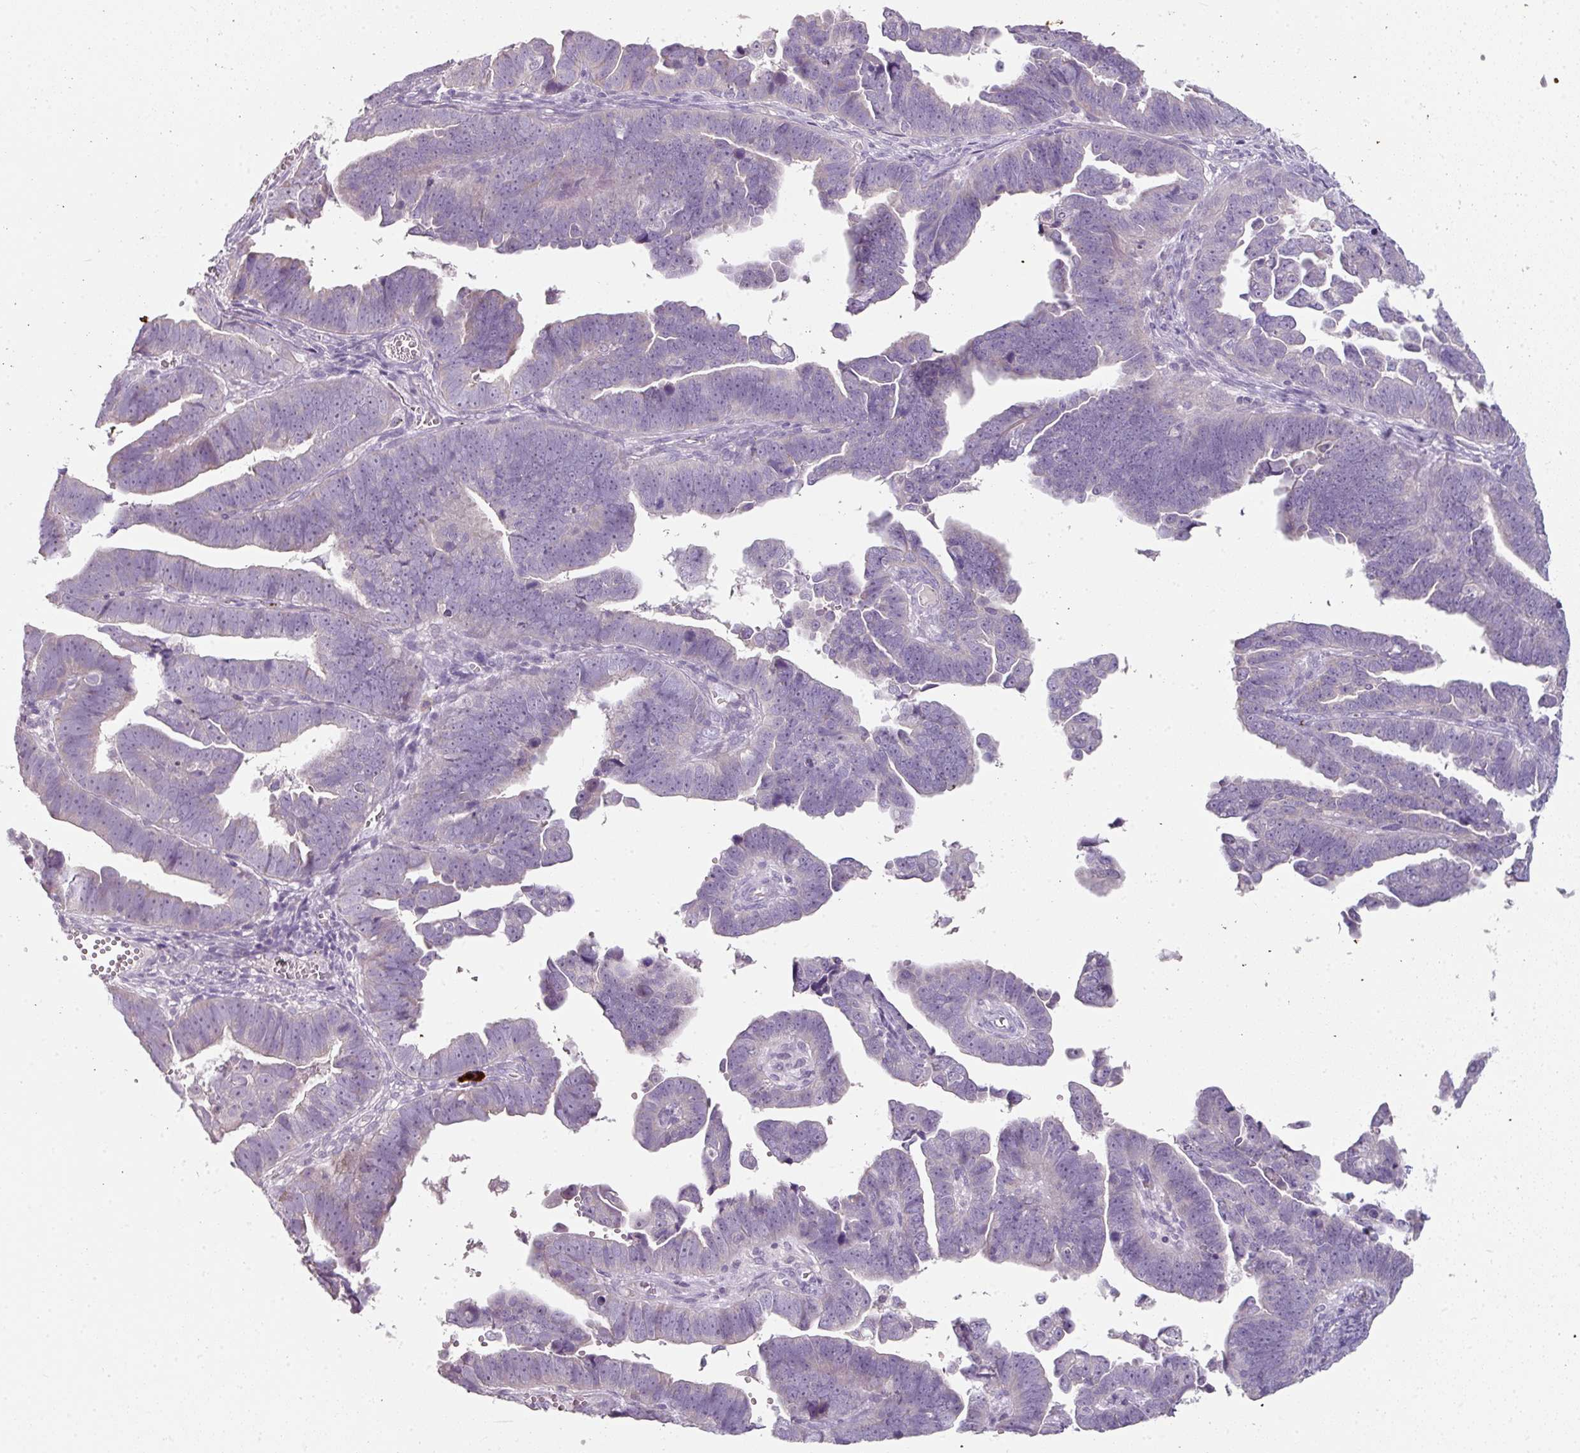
{"staining": {"intensity": "negative", "quantity": "none", "location": "none"}, "tissue": "endometrial cancer", "cell_type": "Tumor cells", "image_type": "cancer", "snomed": [{"axis": "morphology", "description": "Adenocarcinoma, NOS"}, {"axis": "topography", "description": "Endometrium"}], "caption": "IHC image of neoplastic tissue: endometrial adenocarcinoma stained with DAB (3,3'-diaminobenzidine) displays no significant protein positivity in tumor cells.", "gene": "FHAD1", "patient": {"sex": "female", "age": 75}}